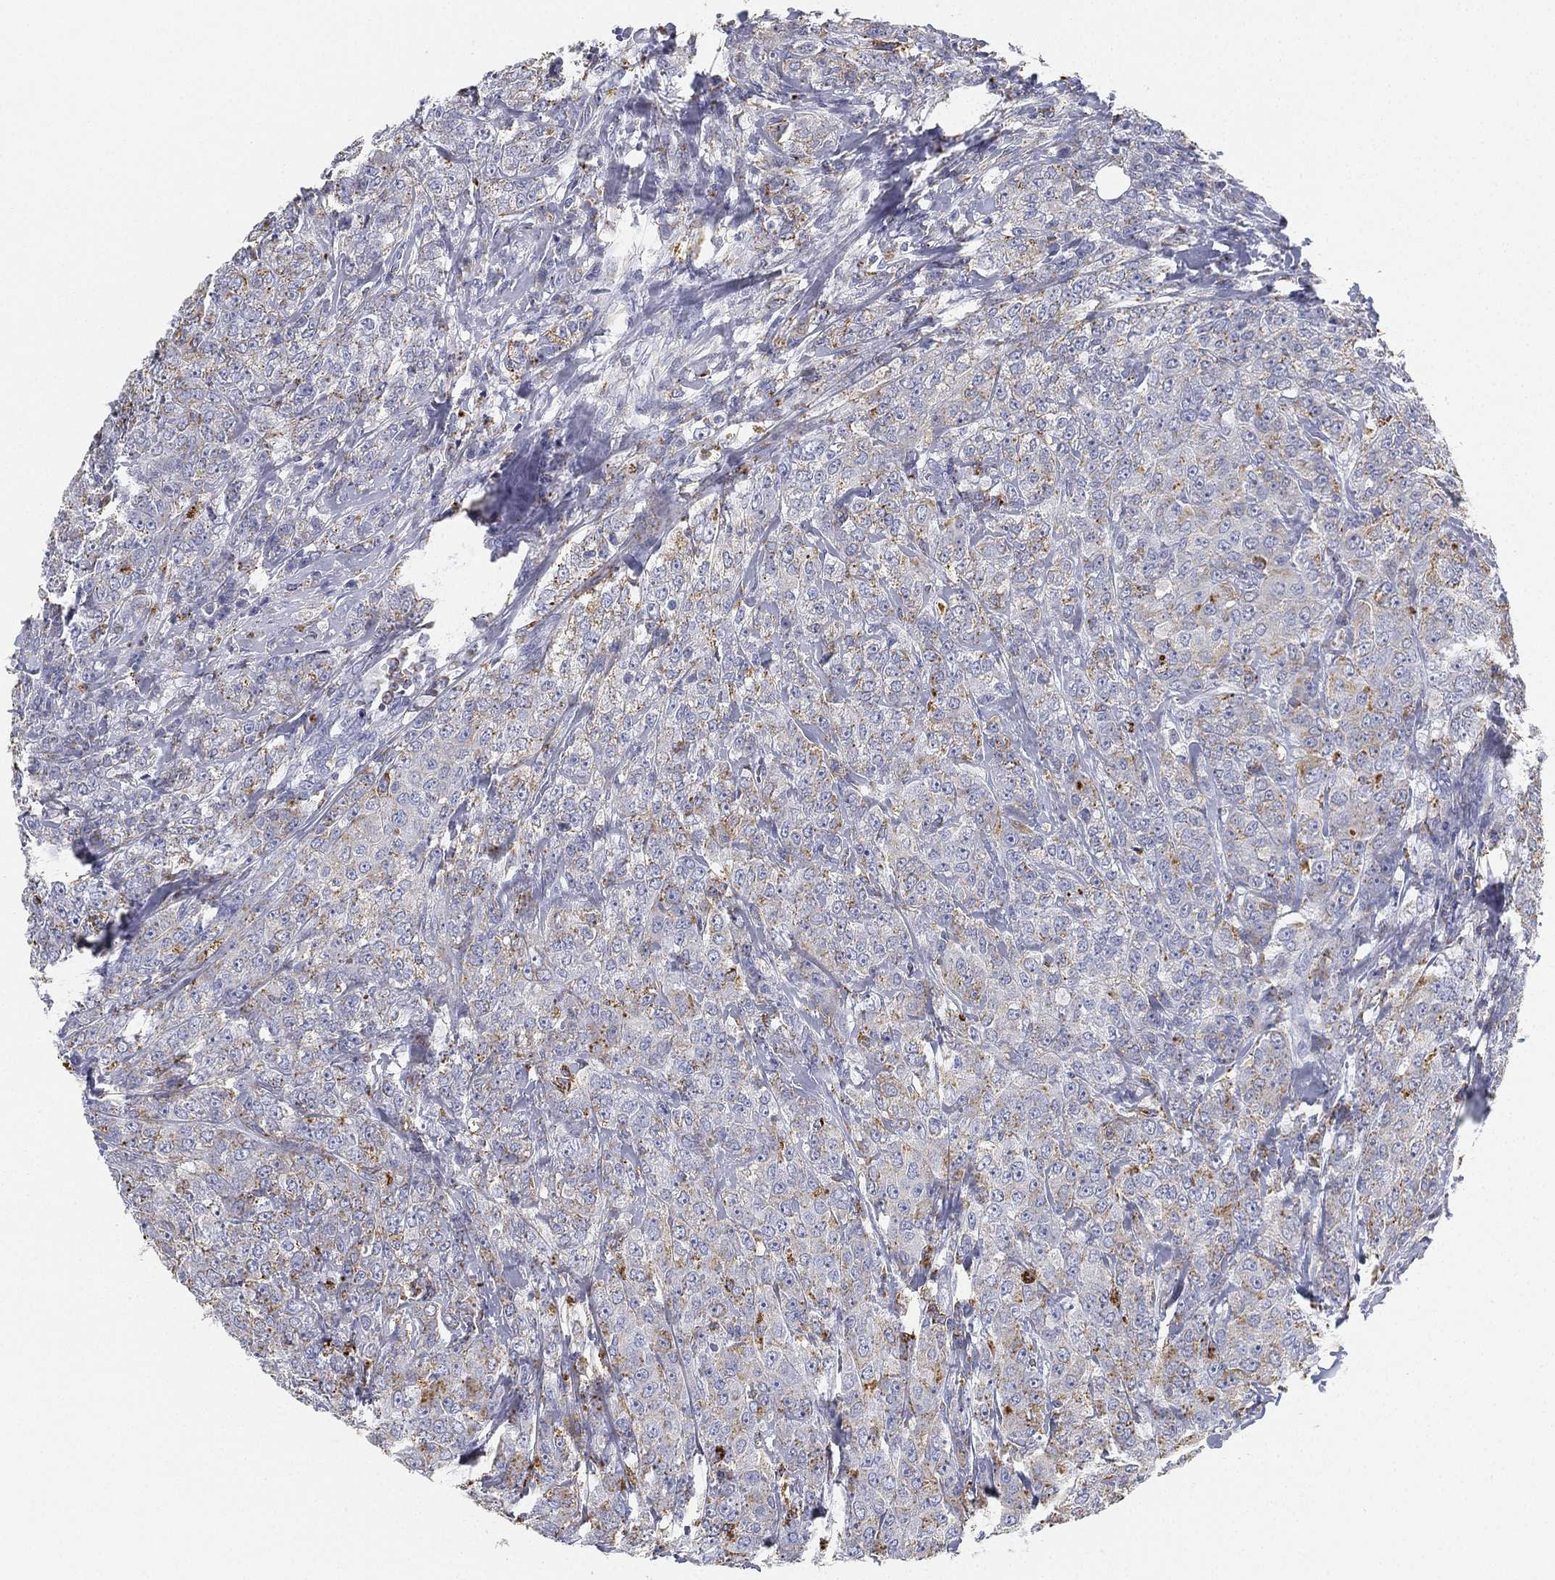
{"staining": {"intensity": "moderate", "quantity": "<25%", "location": "cytoplasmic/membranous"}, "tissue": "breast cancer", "cell_type": "Tumor cells", "image_type": "cancer", "snomed": [{"axis": "morphology", "description": "Duct carcinoma"}, {"axis": "topography", "description": "Breast"}], "caption": "Infiltrating ductal carcinoma (breast) stained for a protein displays moderate cytoplasmic/membranous positivity in tumor cells. (DAB IHC, brown staining for protein, blue staining for nuclei).", "gene": "NPC2", "patient": {"sex": "female", "age": 43}}